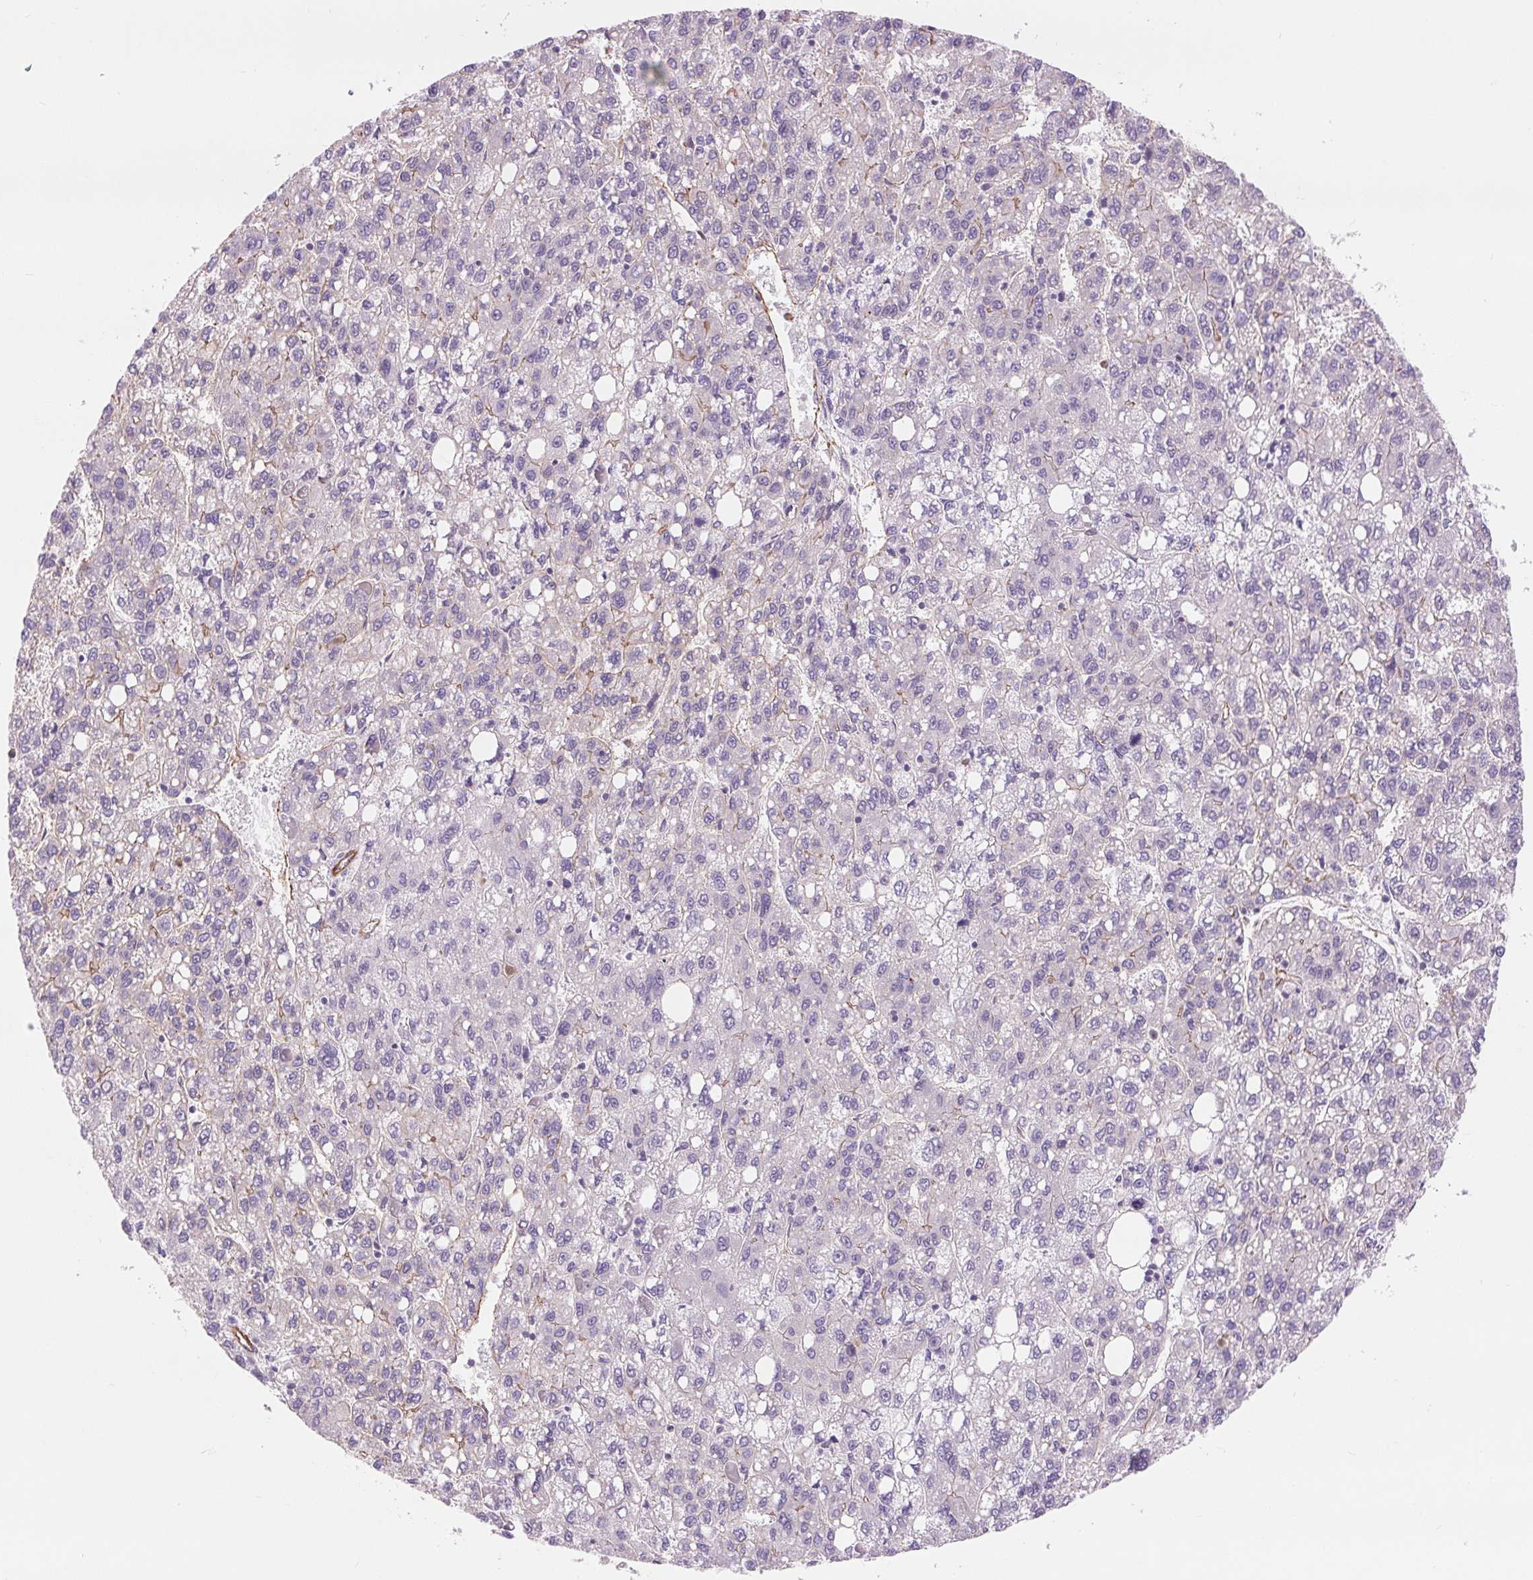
{"staining": {"intensity": "negative", "quantity": "none", "location": "none"}, "tissue": "liver cancer", "cell_type": "Tumor cells", "image_type": "cancer", "snomed": [{"axis": "morphology", "description": "Carcinoma, Hepatocellular, NOS"}, {"axis": "topography", "description": "Liver"}], "caption": "Histopathology image shows no protein staining in tumor cells of liver cancer (hepatocellular carcinoma) tissue.", "gene": "DIXDC1", "patient": {"sex": "female", "age": 82}}